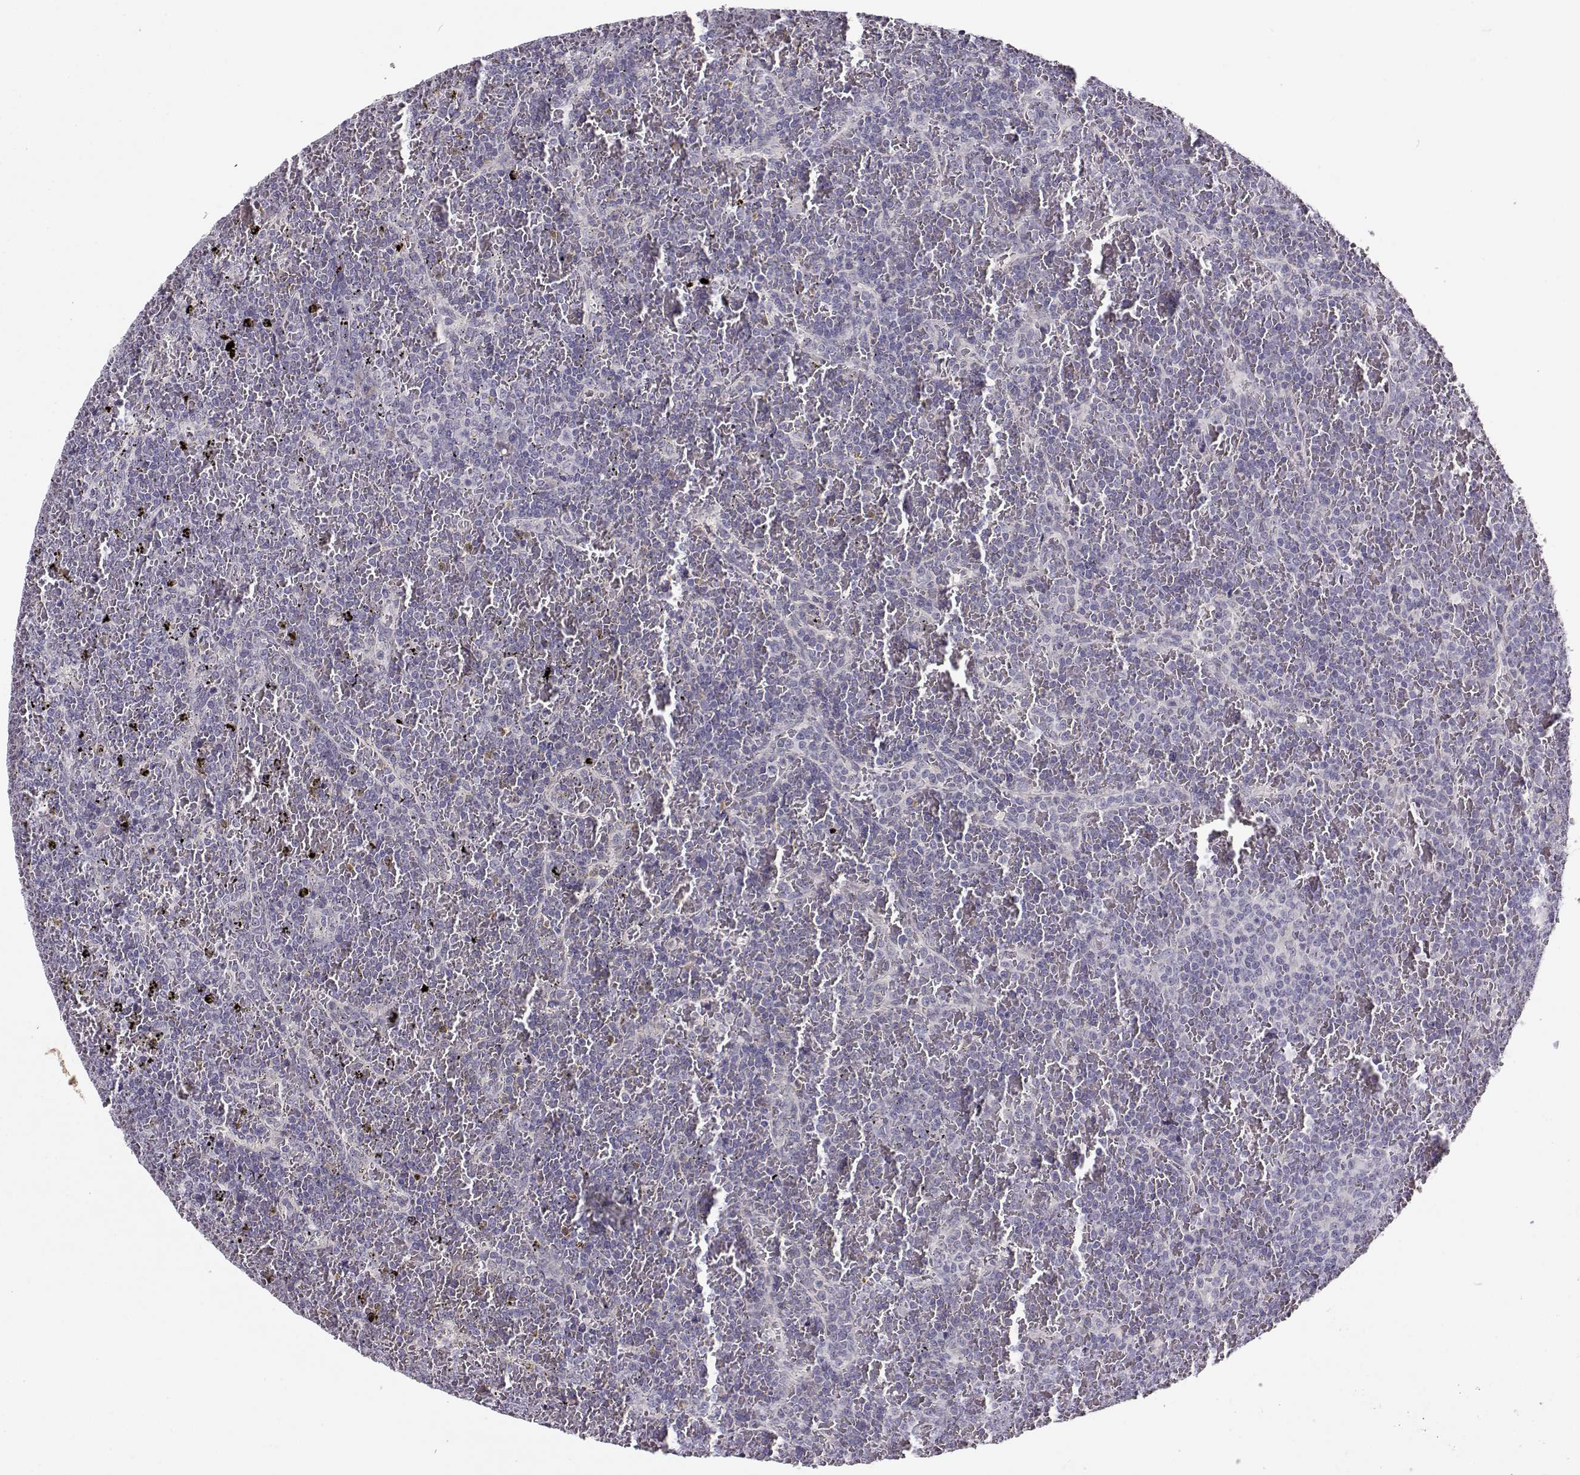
{"staining": {"intensity": "negative", "quantity": "none", "location": "none"}, "tissue": "lymphoma", "cell_type": "Tumor cells", "image_type": "cancer", "snomed": [{"axis": "morphology", "description": "Malignant lymphoma, non-Hodgkin's type, Low grade"}, {"axis": "topography", "description": "Spleen"}], "caption": "Human low-grade malignant lymphoma, non-Hodgkin's type stained for a protein using IHC demonstrates no staining in tumor cells.", "gene": "TMEM145", "patient": {"sex": "female", "age": 77}}